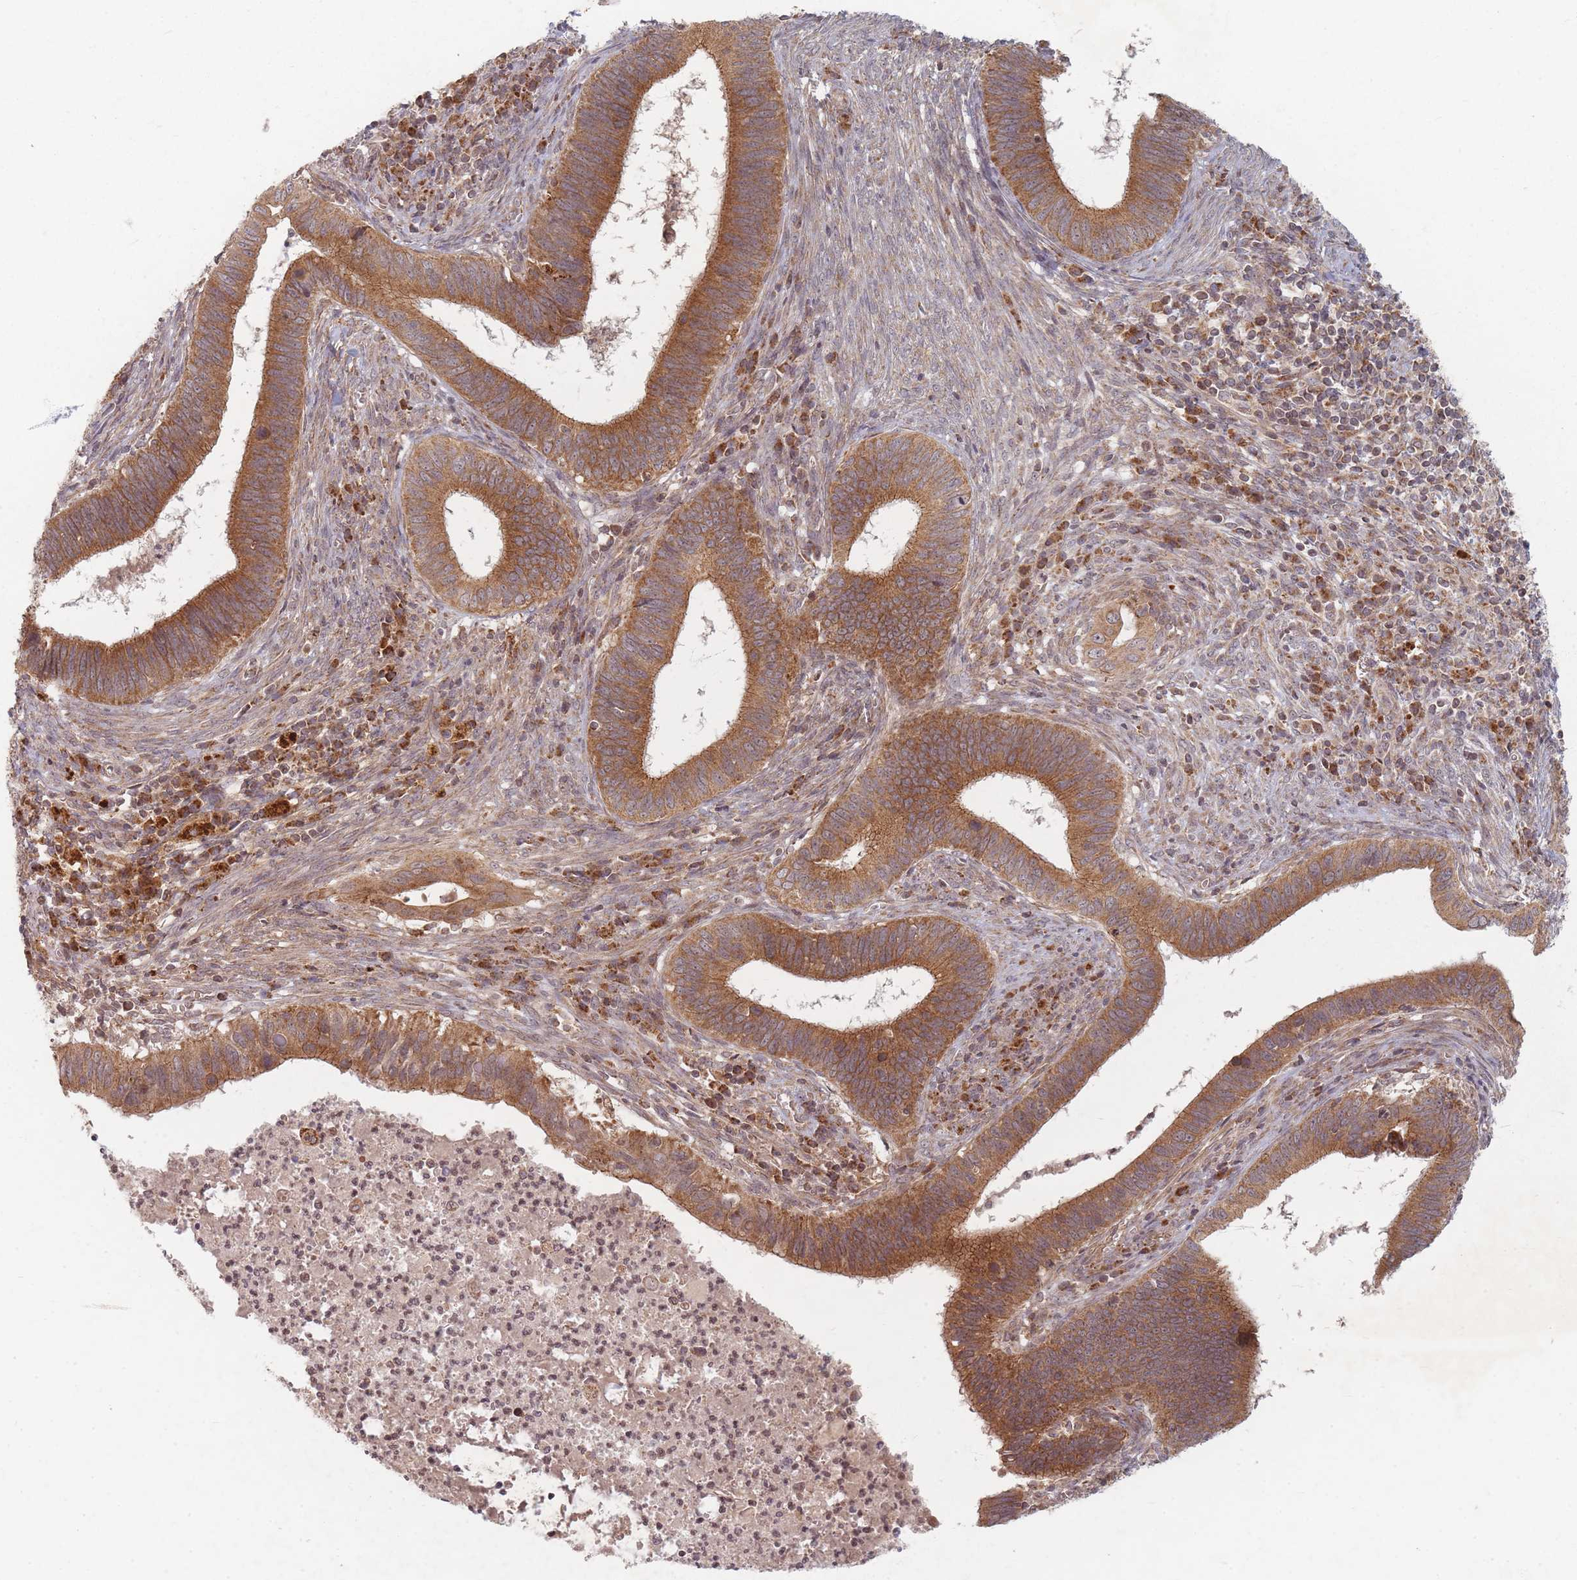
{"staining": {"intensity": "strong", "quantity": ">75%", "location": "cytoplasmic/membranous"}, "tissue": "cervical cancer", "cell_type": "Tumor cells", "image_type": "cancer", "snomed": [{"axis": "morphology", "description": "Adenocarcinoma, NOS"}, {"axis": "topography", "description": "Cervix"}], "caption": "IHC staining of cervical cancer (adenocarcinoma), which demonstrates high levels of strong cytoplasmic/membranous expression in about >75% of tumor cells indicating strong cytoplasmic/membranous protein positivity. The staining was performed using DAB (3,3'-diaminobenzidine) (brown) for protein detection and nuclei were counterstained in hematoxylin (blue).", "gene": "RADX", "patient": {"sex": "female", "age": 42}}